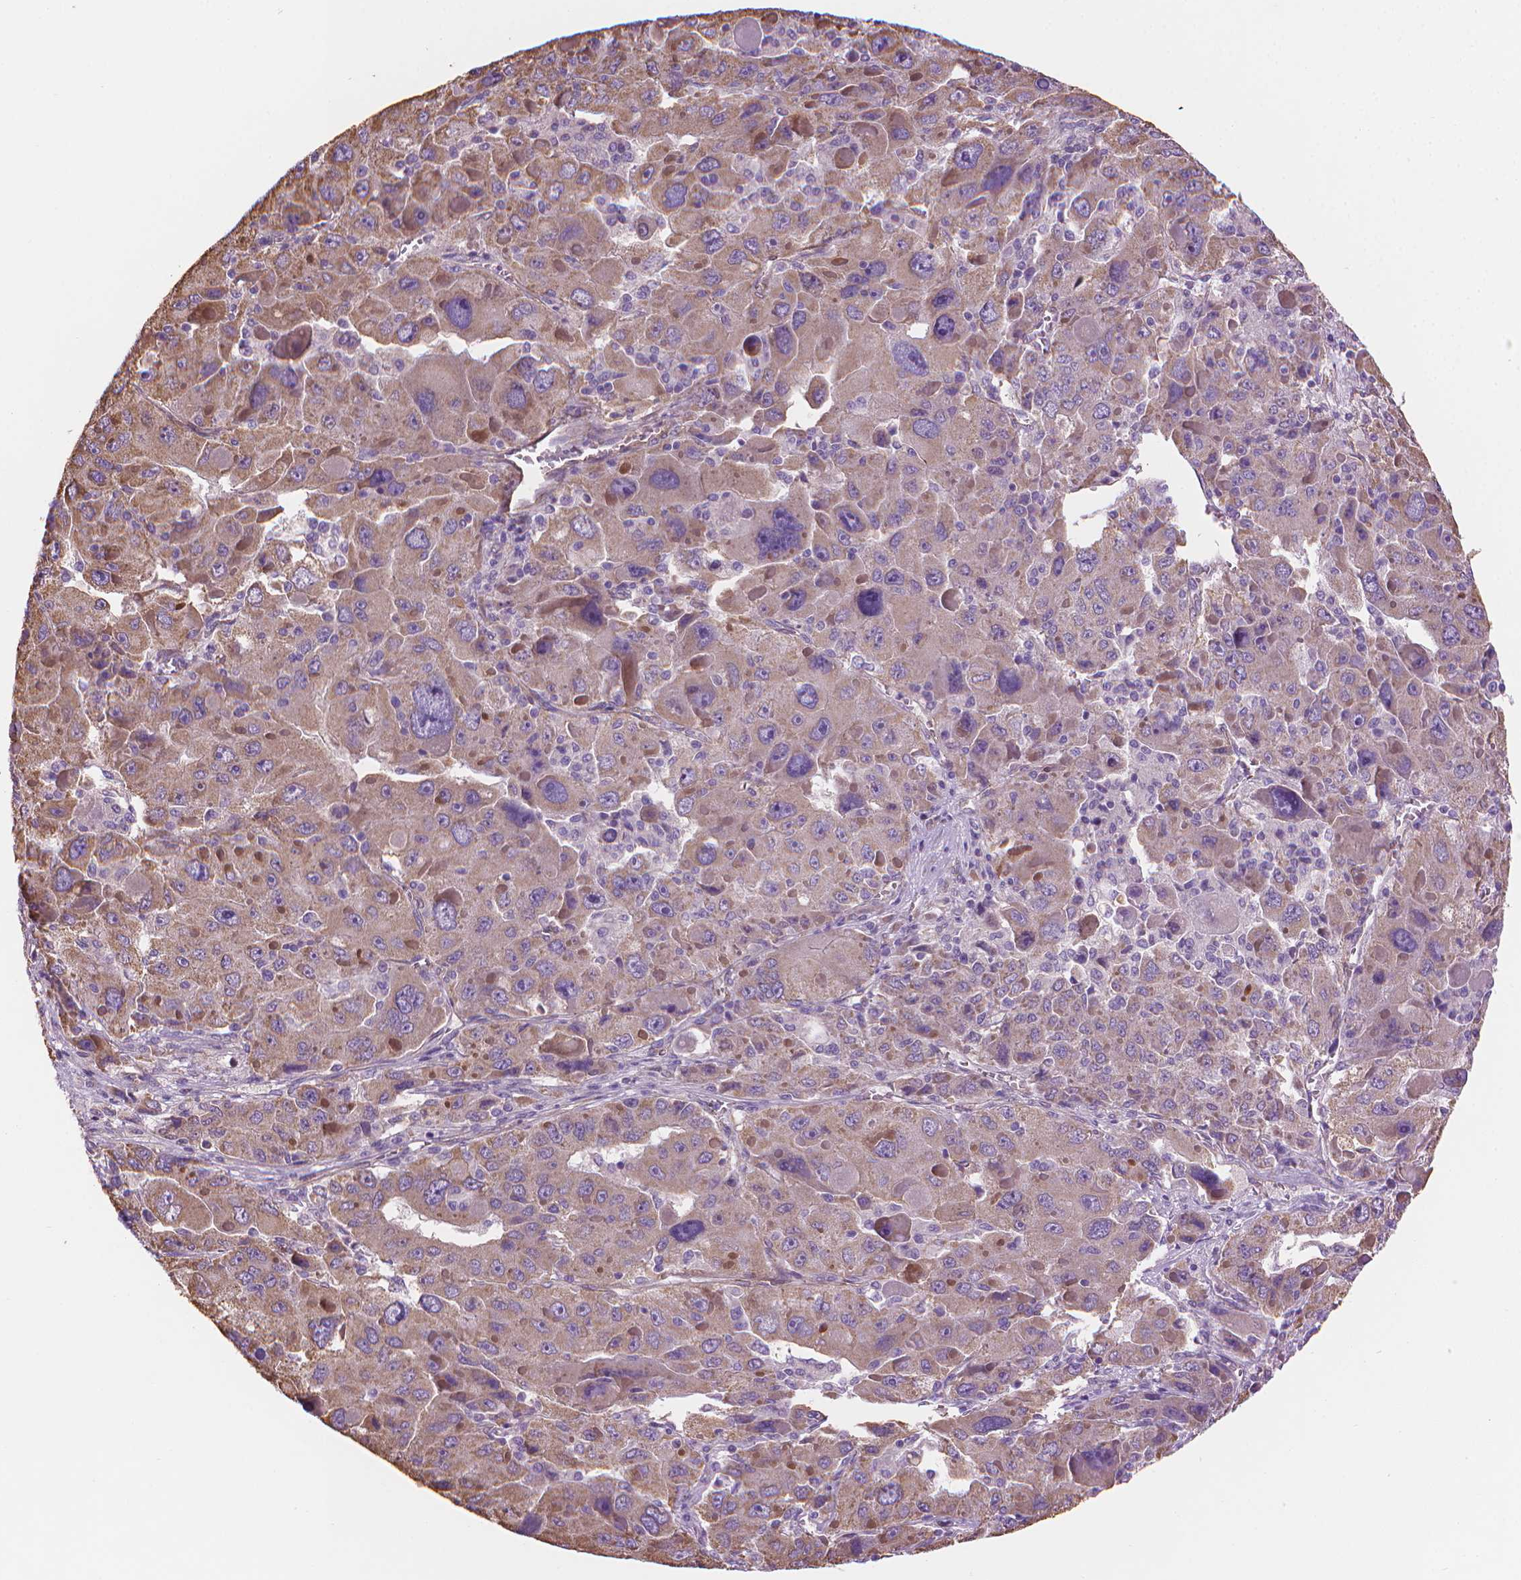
{"staining": {"intensity": "weak", "quantity": "25%-75%", "location": "cytoplasmic/membranous"}, "tissue": "liver cancer", "cell_type": "Tumor cells", "image_type": "cancer", "snomed": [{"axis": "morphology", "description": "Carcinoma, Hepatocellular, NOS"}, {"axis": "topography", "description": "Liver"}], "caption": "The photomicrograph displays immunohistochemical staining of liver hepatocellular carcinoma. There is weak cytoplasmic/membranous staining is seen in about 25%-75% of tumor cells.", "gene": "TTC29", "patient": {"sex": "female", "age": 41}}